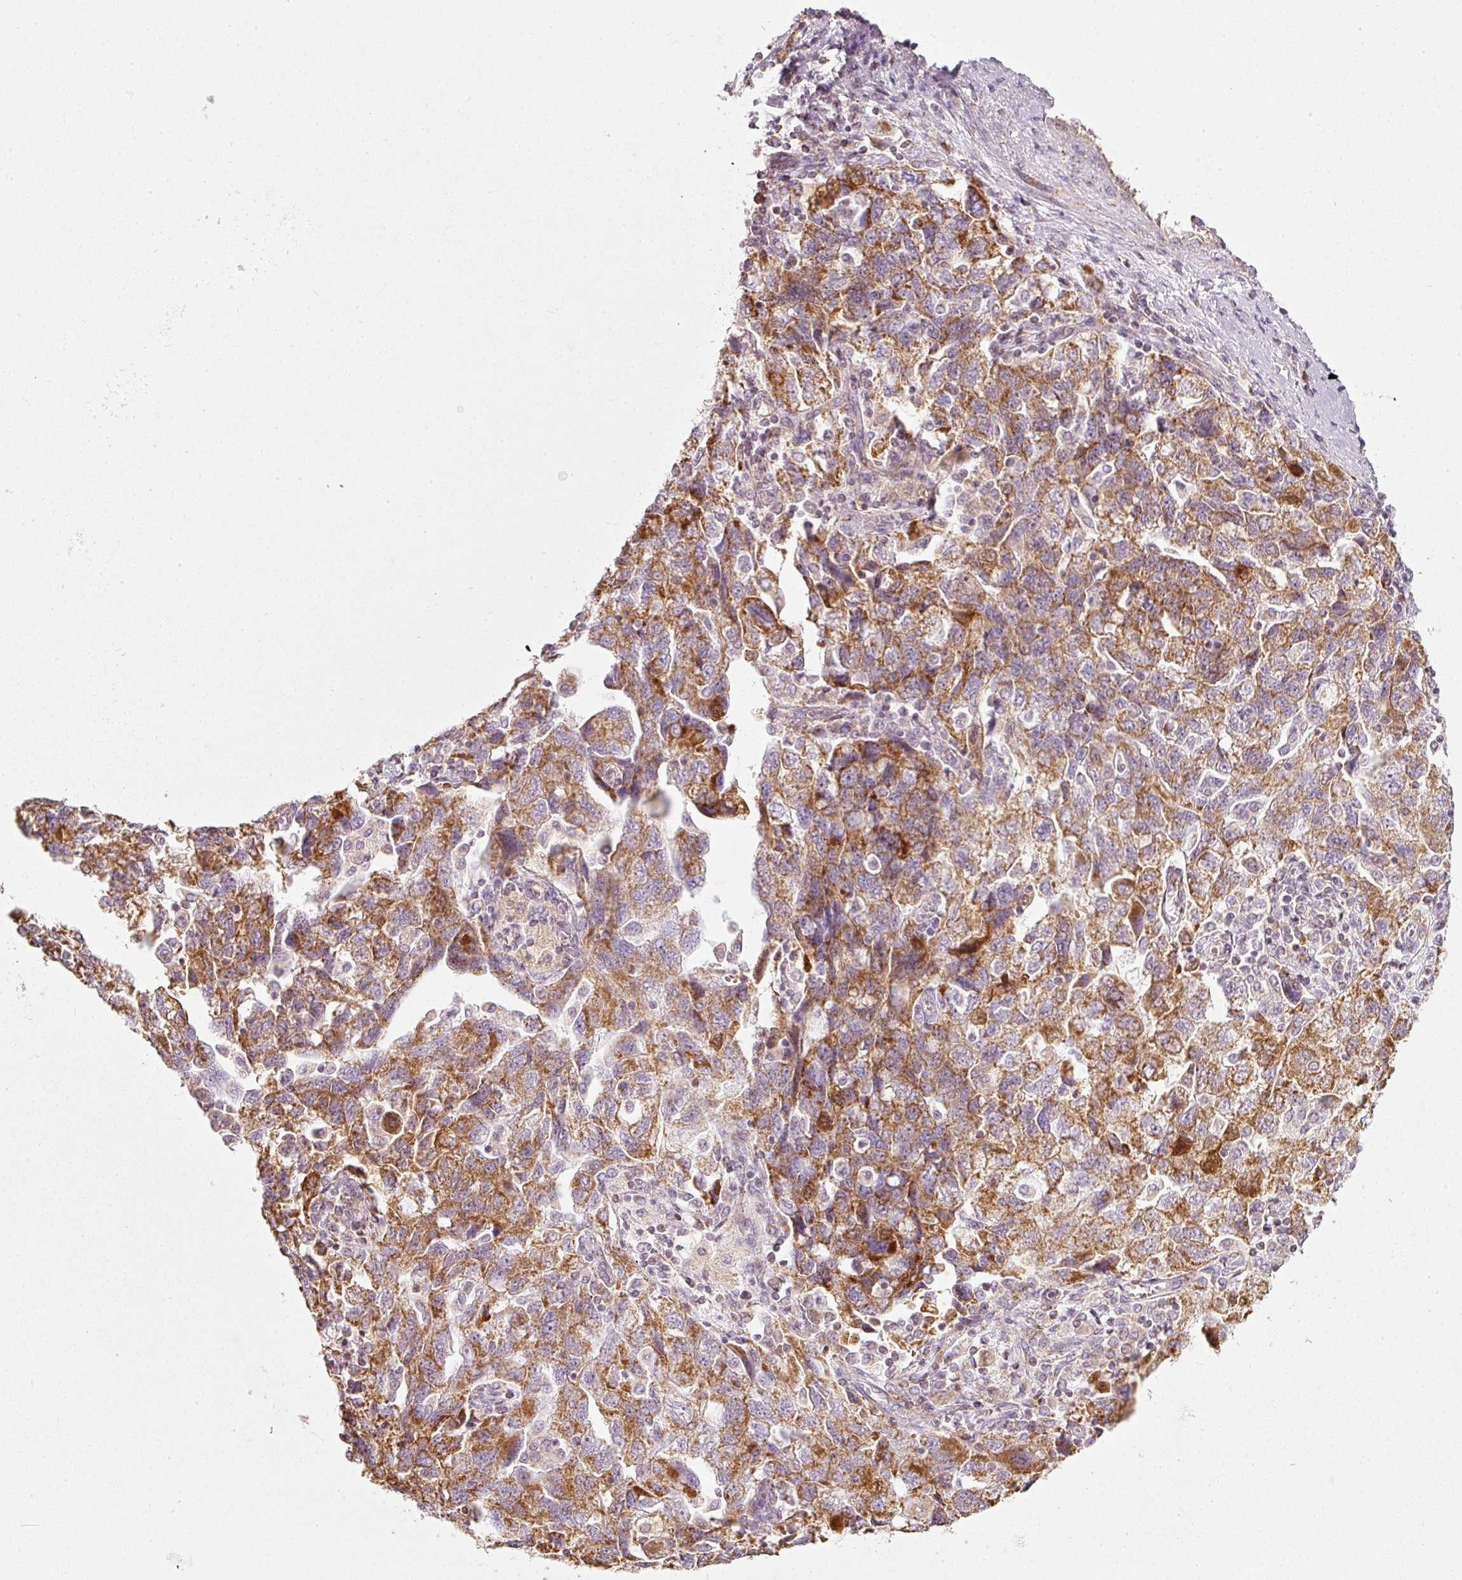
{"staining": {"intensity": "moderate", "quantity": ">75%", "location": "cytoplasmic/membranous,nuclear"}, "tissue": "ovarian cancer", "cell_type": "Tumor cells", "image_type": "cancer", "snomed": [{"axis": "morphology", "description": "Carcinoma, NOS"}, {"axis": "morphology", "description": "Cystadenocarcinoma, serous, NOS"}, {"axis": "topography", "description": "Ovary"}], "caption": "Protein staining reveals moderate cytoplasmic/membranous and nuclear expression in about >75% of tumor cells in serous cystadenocarcinoma (ovarian).", "gene": "DUT", "patient": {"sex": "female", "age": 69}}